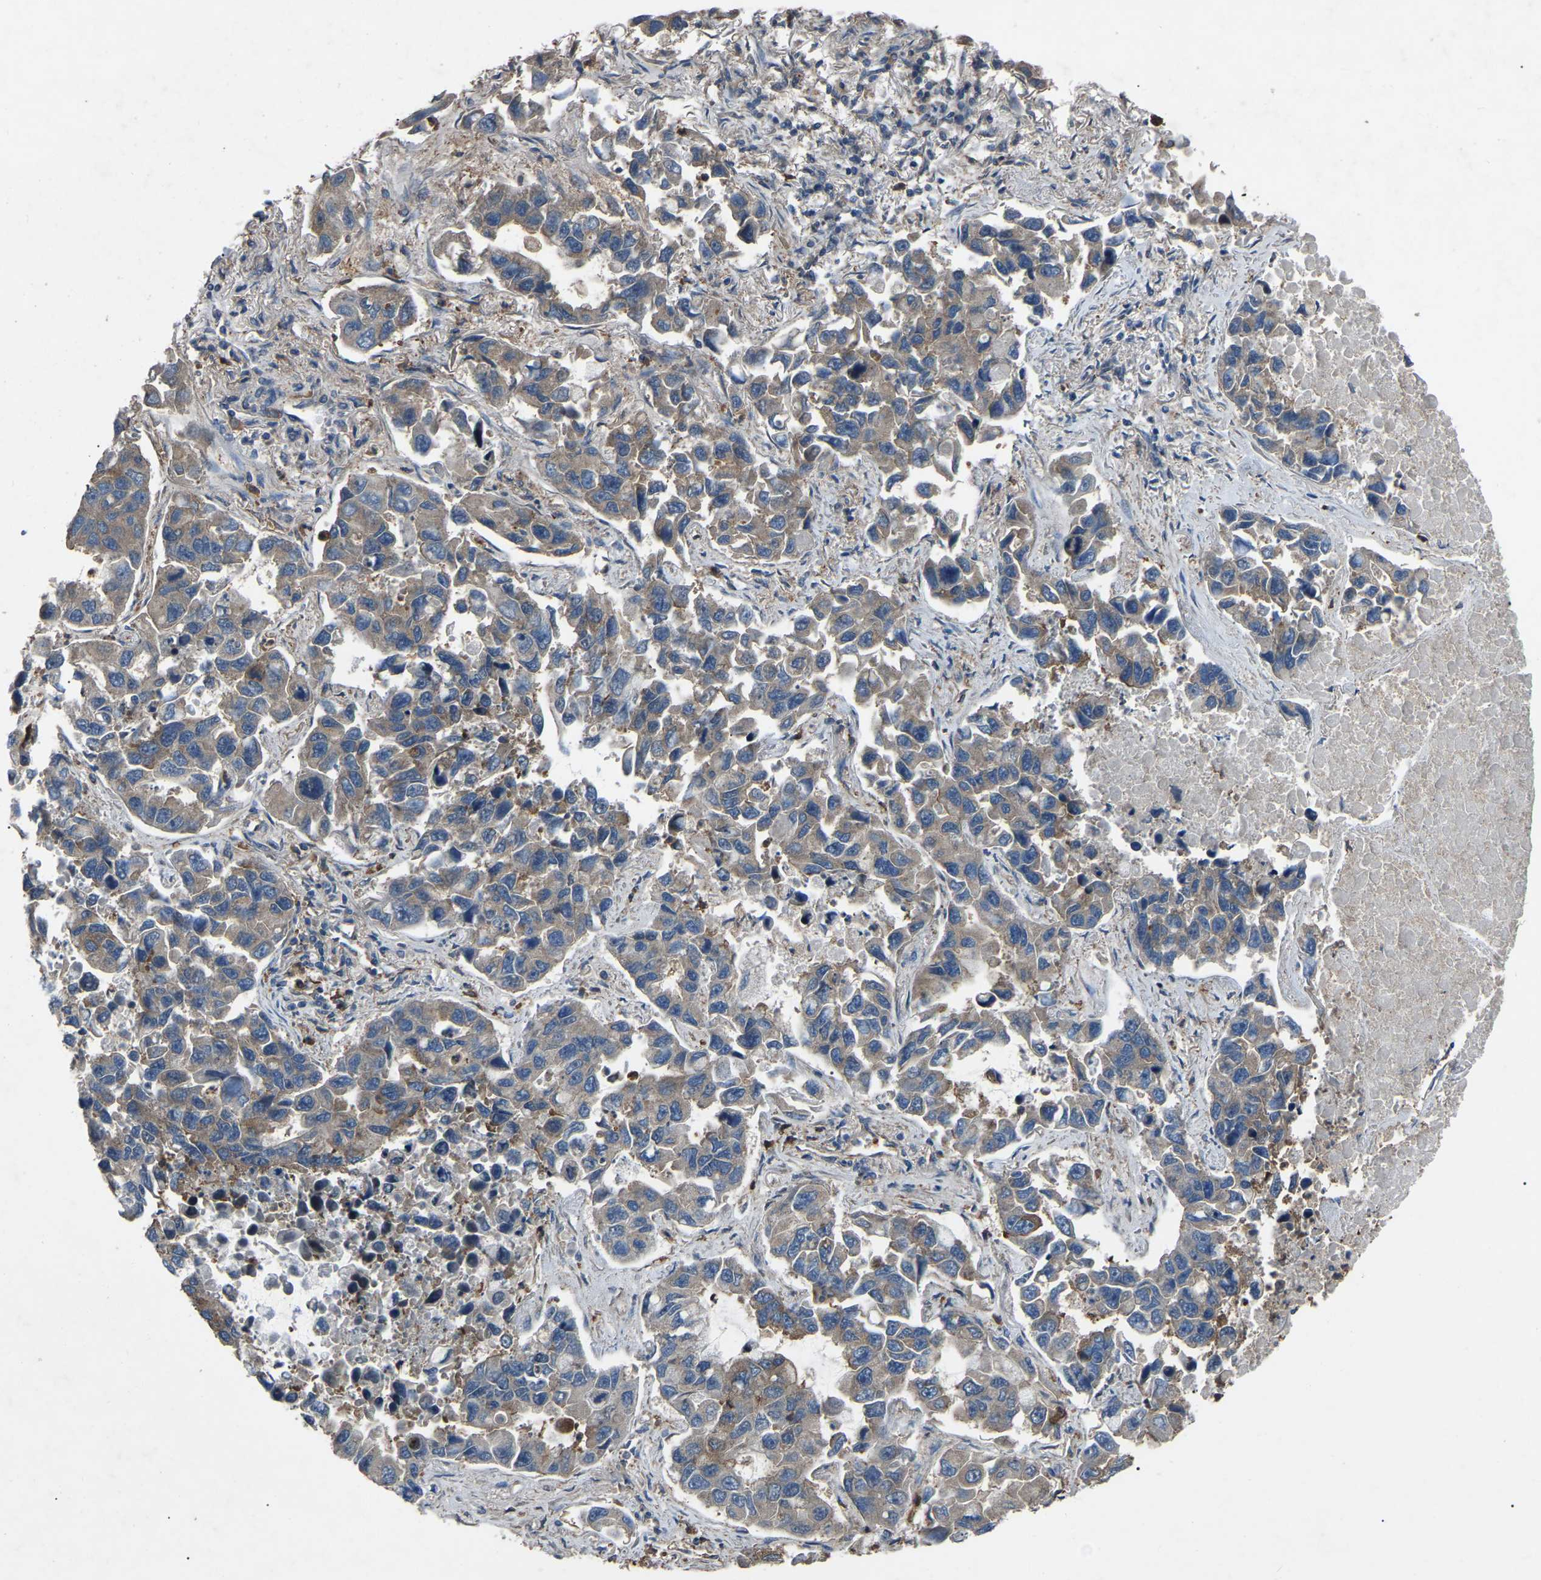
{"staining": {"intensity": "moderate", "quantity": "25%-75%", "location": "cytoplasmic/membranous"}, "tissue": "lung cancer", "cell_type": "Tumor cells", "image_type": "cancer", "snomed": [{"axis": "morphology", "description": "Adenocarcinoma, NOS"}, {"axis": "topography", "description": "Lung"}], "caption": "Immunohistochemical staining of lung cancer shows medium levels of moderate cytoplasmic/membranous protein positivity in approximately 25%-75% of tumor cells.", "gene": "AIMP1", "patient": {"sex": "male", "age": 64}}